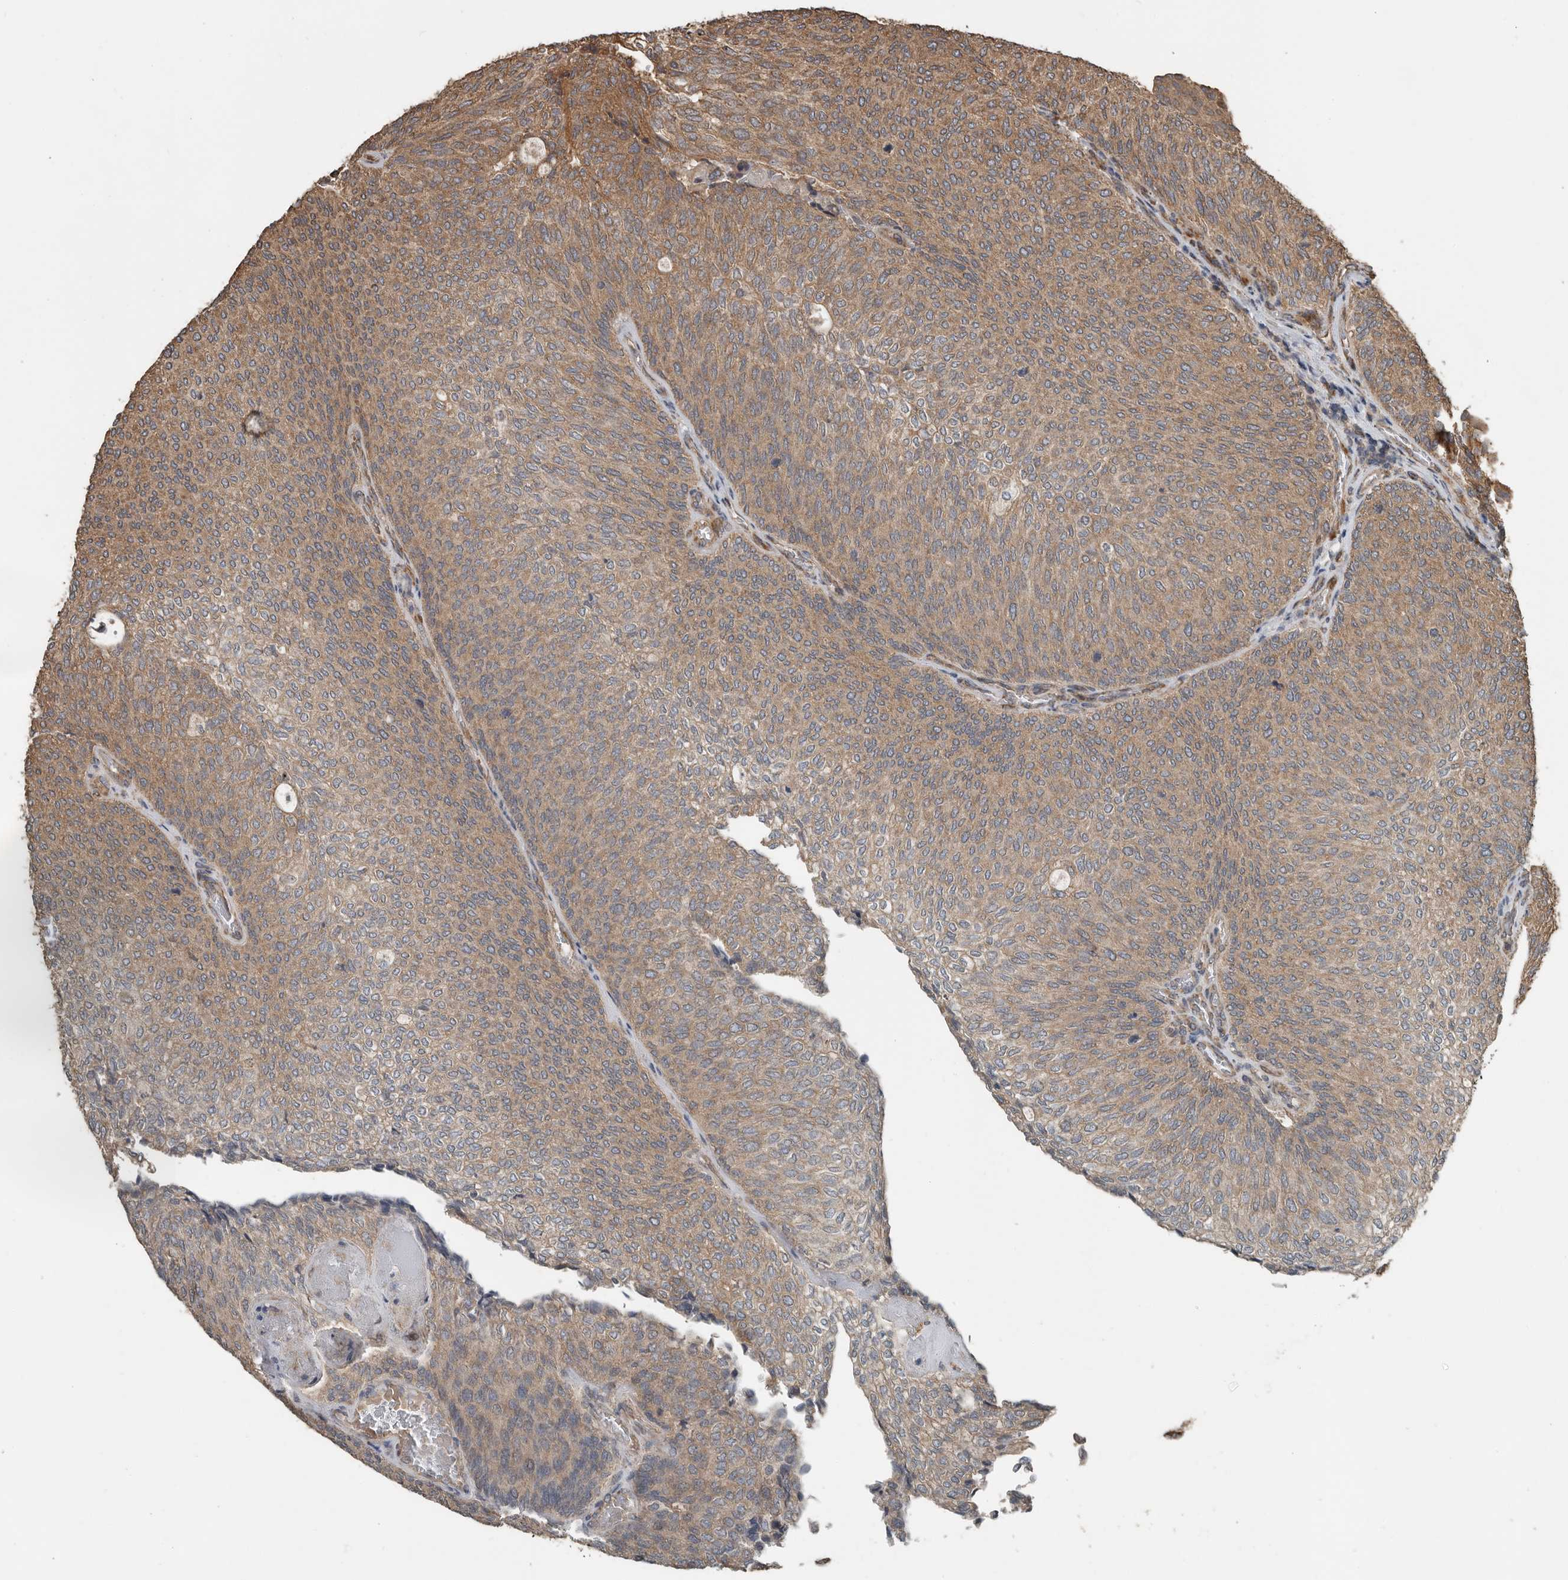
{"staining": {"intensity": "moderate", "quantity": ">75%", "location": "cytoplasmic/membranous"}, "tissue": "urothelial cancer", "cell_type": "Tumor cells", "image_type": "cancer", "snomed": [{"axis": "morphology", "description": "Urothelial carcinoma, Low grade"}, {"axis": "topography", "description": "Urinary bladder"}], "caption": "Immunohistochemistry (IHC) photomicrograph of neoplastic tissue: human low-grade urothelial carcinoma stained using immunohistochemistry reveals medium levels of moderate protein expression localized specifically in the cytoplasmic/membranous of tumor cells, appearing as a cytoplasmic/membranous brown color.", "gene": "RNF207", "patient": {"sex": "female", "age": 79}}